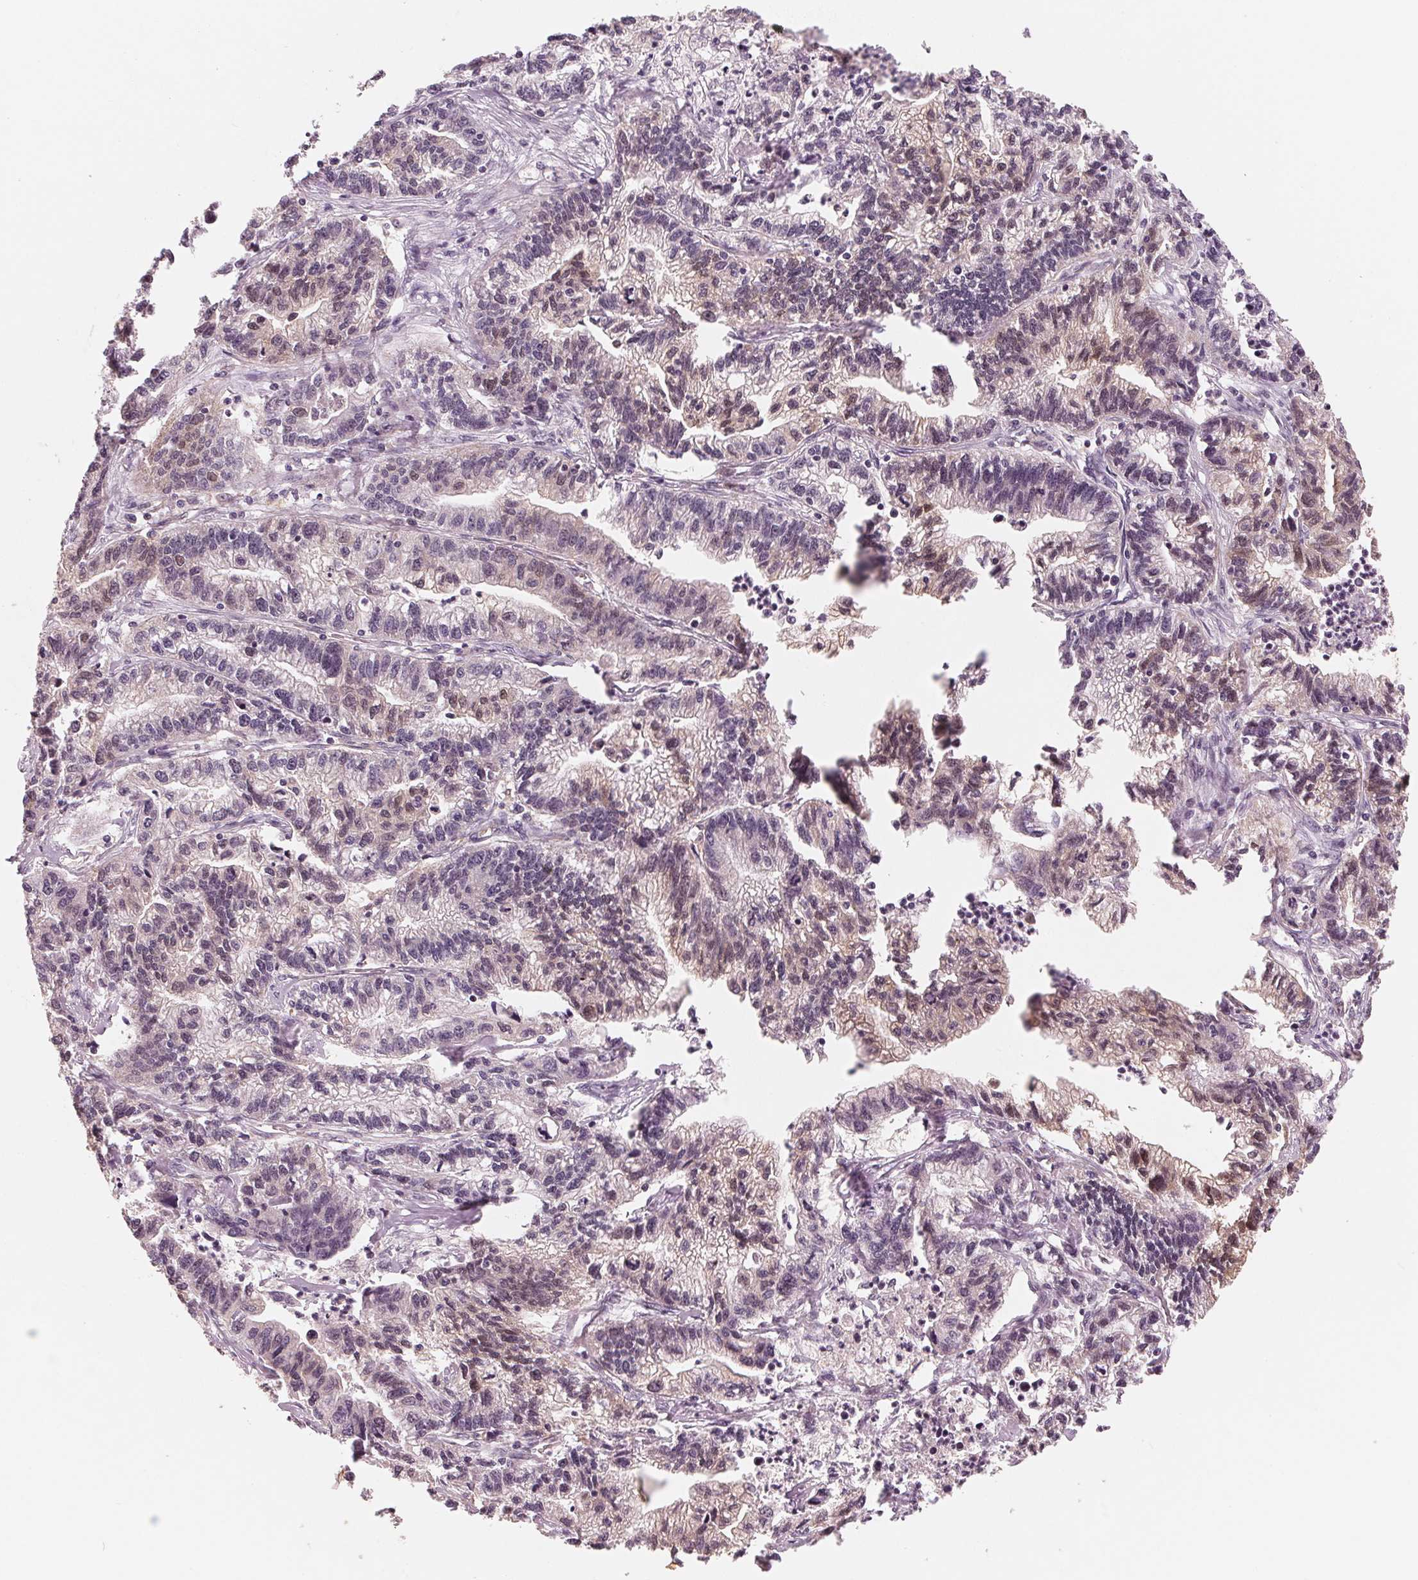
{"staining": {"intensity": "weak", "quantity": "<25%", "location": "nuclear"}, "tissue": "stomach cancer", "cell_type": "Tumor cells", "image_type": "cancer", "snomed": [{"axis": "morphology", "description": "Adenocarcinoma, NOS"}, {"axis": "topography", "description": "Stomach"}], "caption": "Human stomach cancer stained for a protein using immunohistochemistry (IHC) demonstrates no expression in tumor cells.", "gene": "IL9R", "patient": {"sex": "male", "age": 83}}